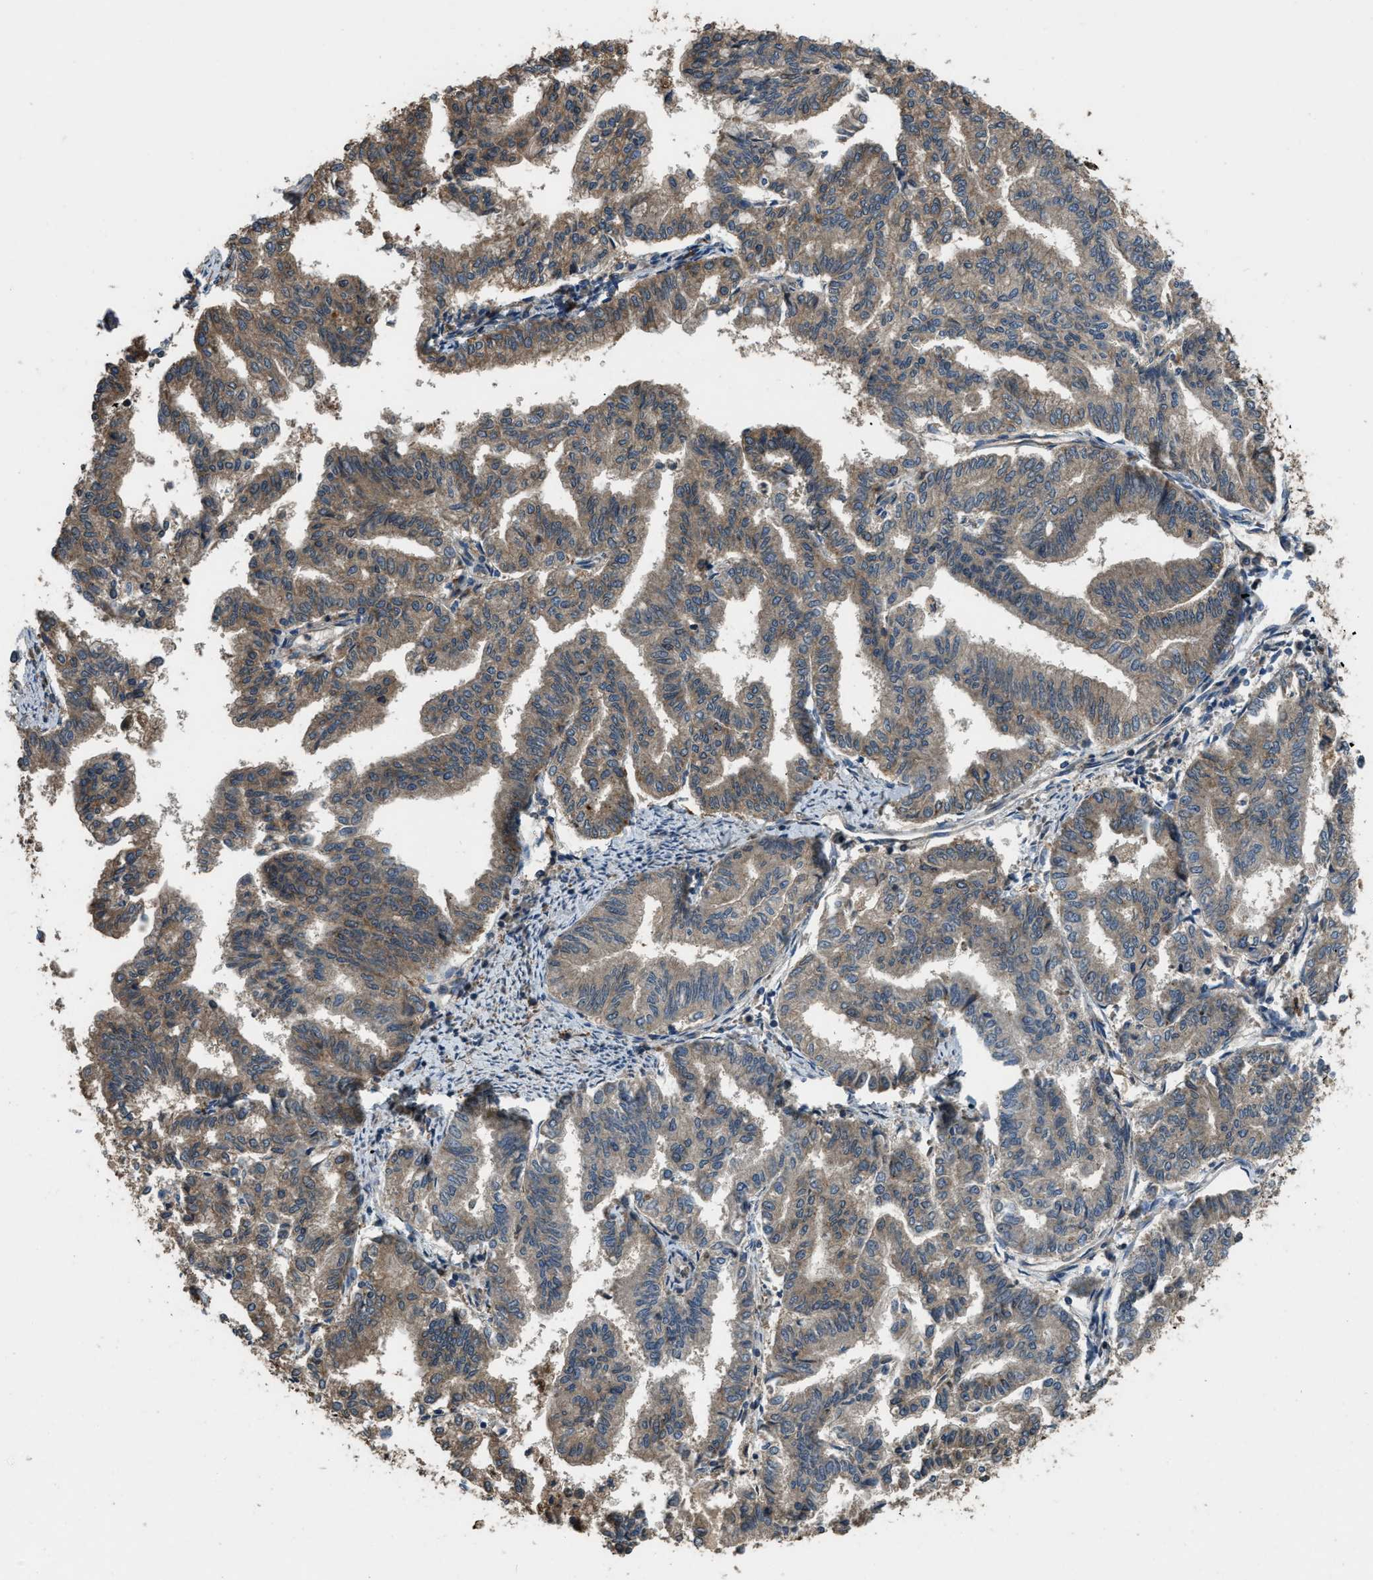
{"staining": {"intensity": "moderate", "quantity": ">75%", "location": "cytoplasmic/membranous"}, "tissue": "endometrial cancer", "cell_type": "Tumor cells", "image_type": "cancer", "snomed": [{"axis": "morphology", "description": "Adenocarcinoma, NOS"}, {"axis": "topography", "description": "Endometrium"}], "caption": "Endometrial adenocarcinoma was stained to show a protein in brown. There is medium levels of moderate cytoplasmic/membranous expression in approximately >75% of tumor cells. (DAB IHC, brown staining for protein, blue staining for nuclei).", "gene": "GGH", "patient": {"sex": "female", "age": 79}}